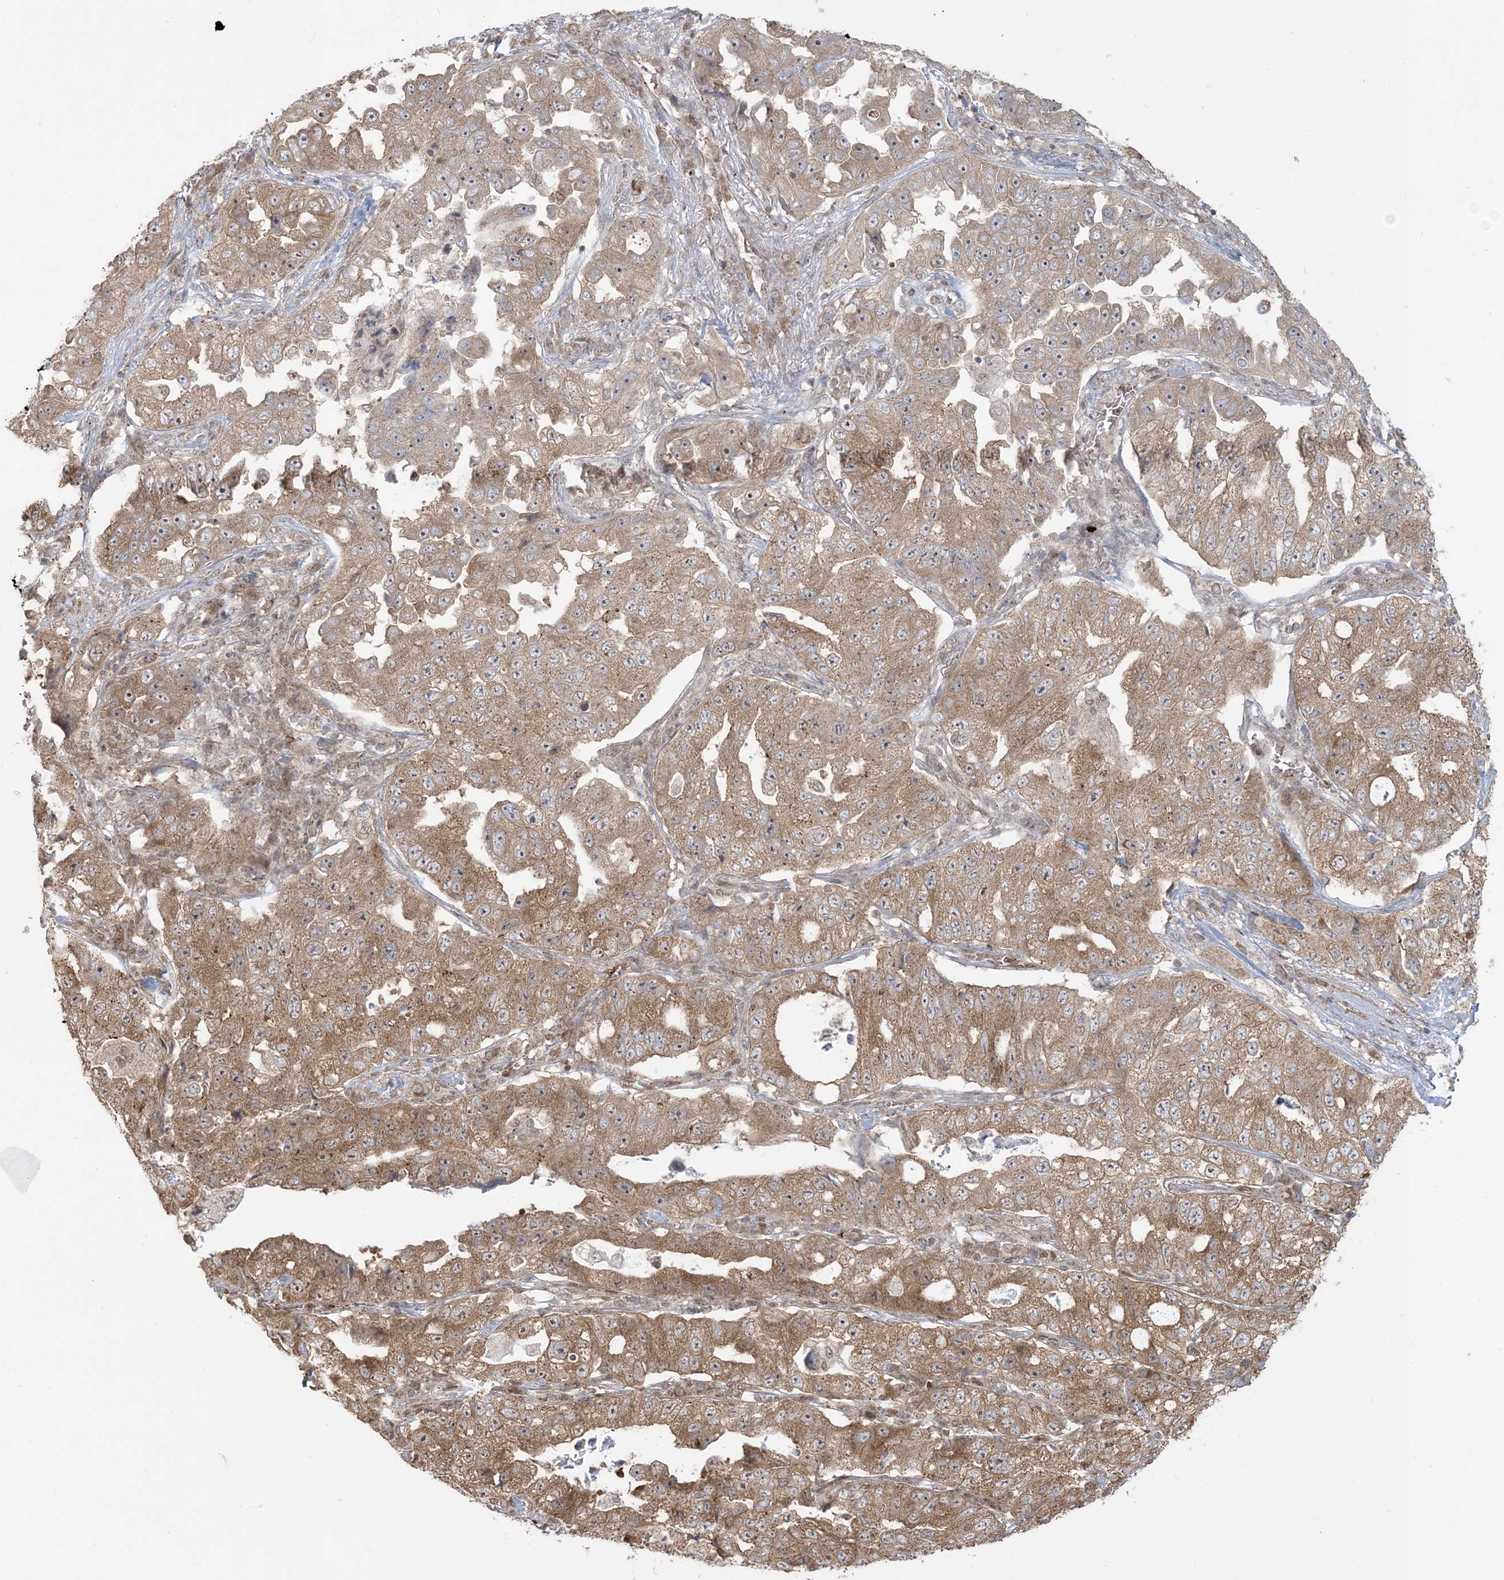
{"staining": {"intensity": "moderate", "quantity": ">75%", "location": "cytoplasmic/membranous"}, "tissue": "lung cancer", "cell_type": "Tumor cells", "image_type": "cancer", "snomed": [{"axis": "morphology", "description": "Adenocarcinoma, NOS"}, {"axis": "topography", "description": "Lung"}], "caption": "The photomicrograph exhibits staining of lung adenocarcinoma, revealing moderate cytoplasmic/membranous protein expression (brown color) within tumor cells.", "gene": "ABCF3", "patient": {"sex": "female", "age": 51}}